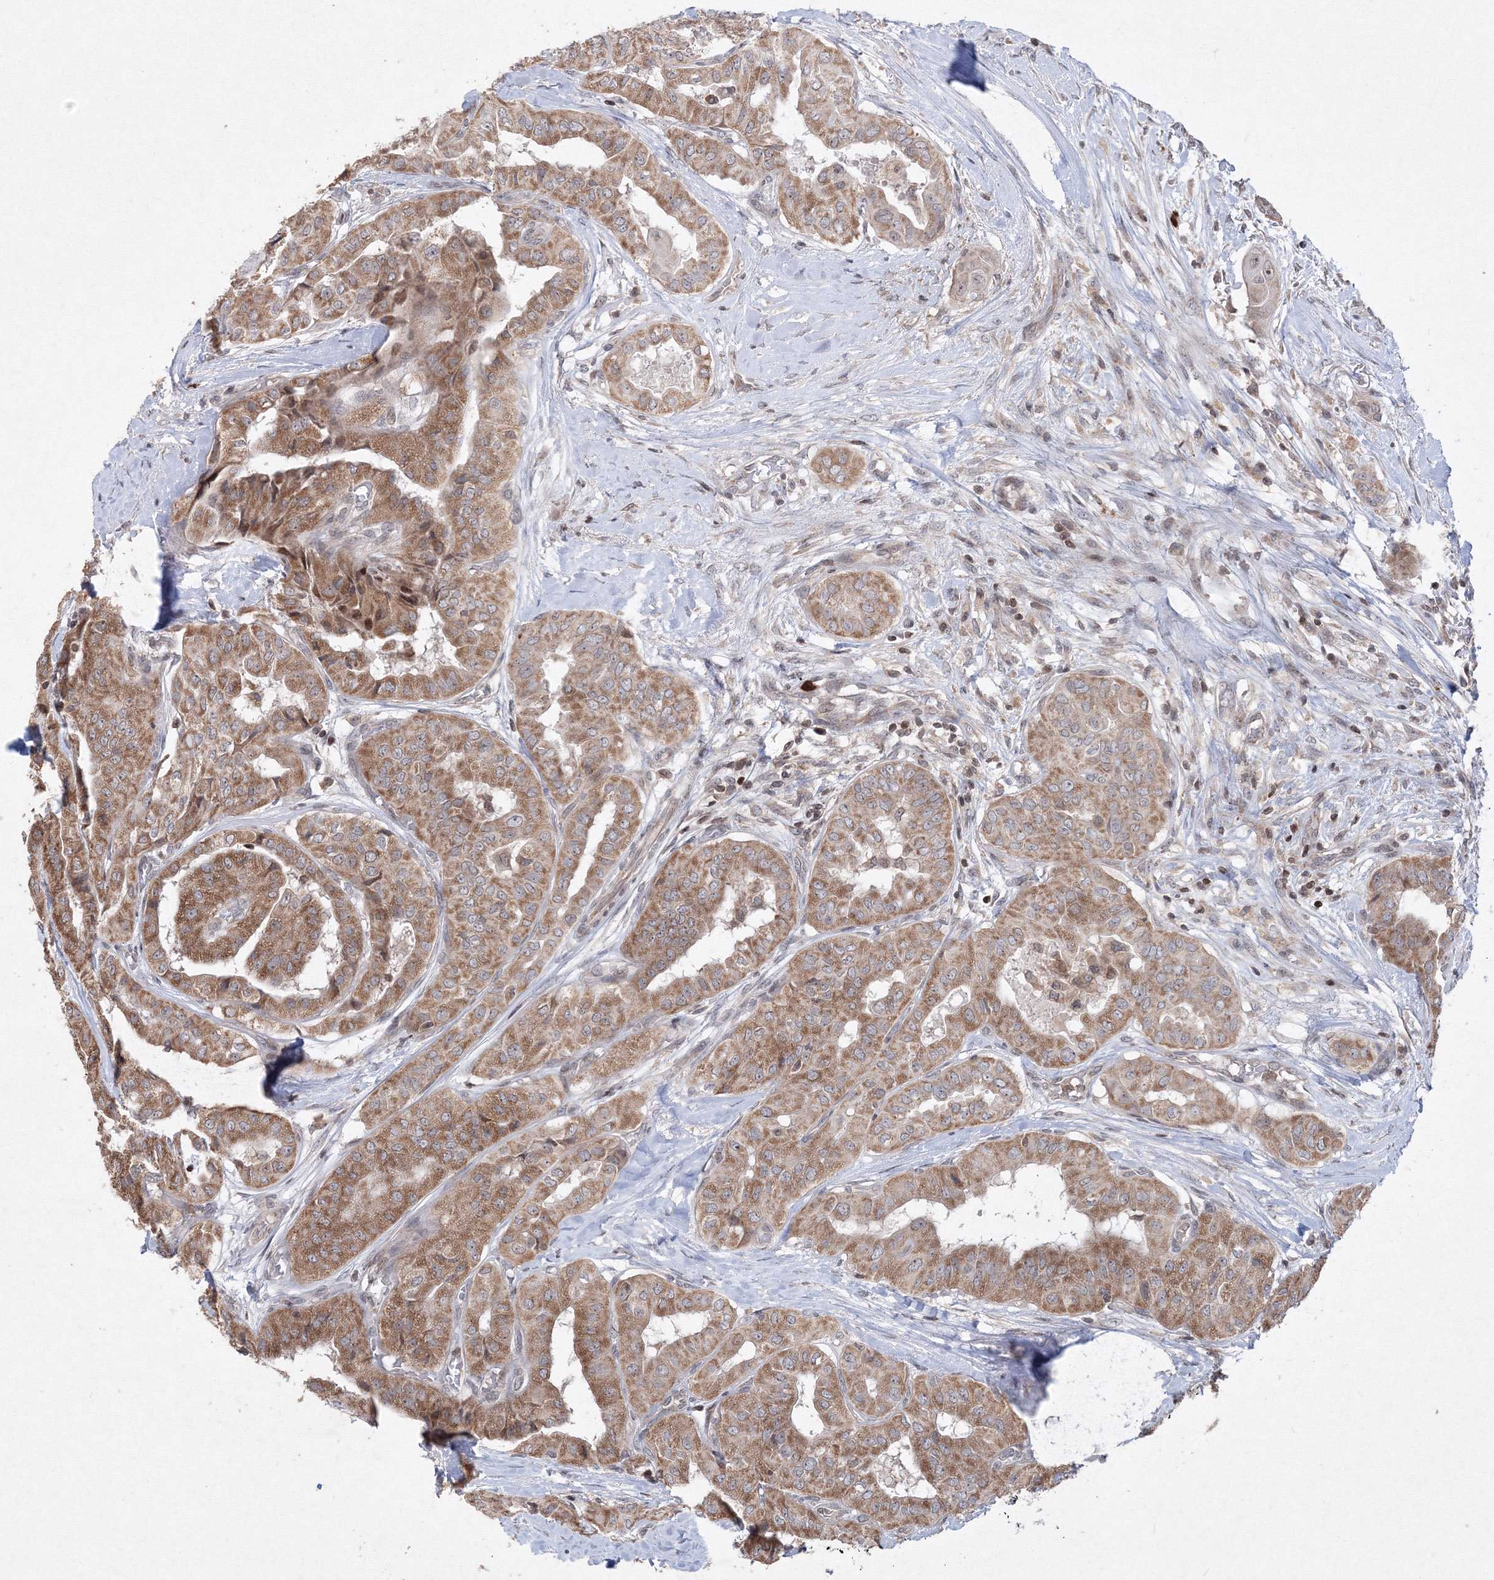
{"staining": {"intensity": "moderate", "quantity": ">75%", "location": "cytoplasmic/membranous,nuclear"}, "tissue": "thyroid cancer", "cell_type": "Tumor cells", "image_type": "cancer", "snomed": [{"axis": "morphology", "description": "Papillary adenocarcinoma, NOS"}, {"axis": "topography", "description": "Thyroid gland"}], "caption": "Tumor cells exhibit moderate cytoplasmic/membranous and nuclear positivity in approximately >75% of cells in thyroid cancer (papillary adenocarcinoma).", "gene": "MKRN2", "patient": {"sex": "female", "age": 59}}